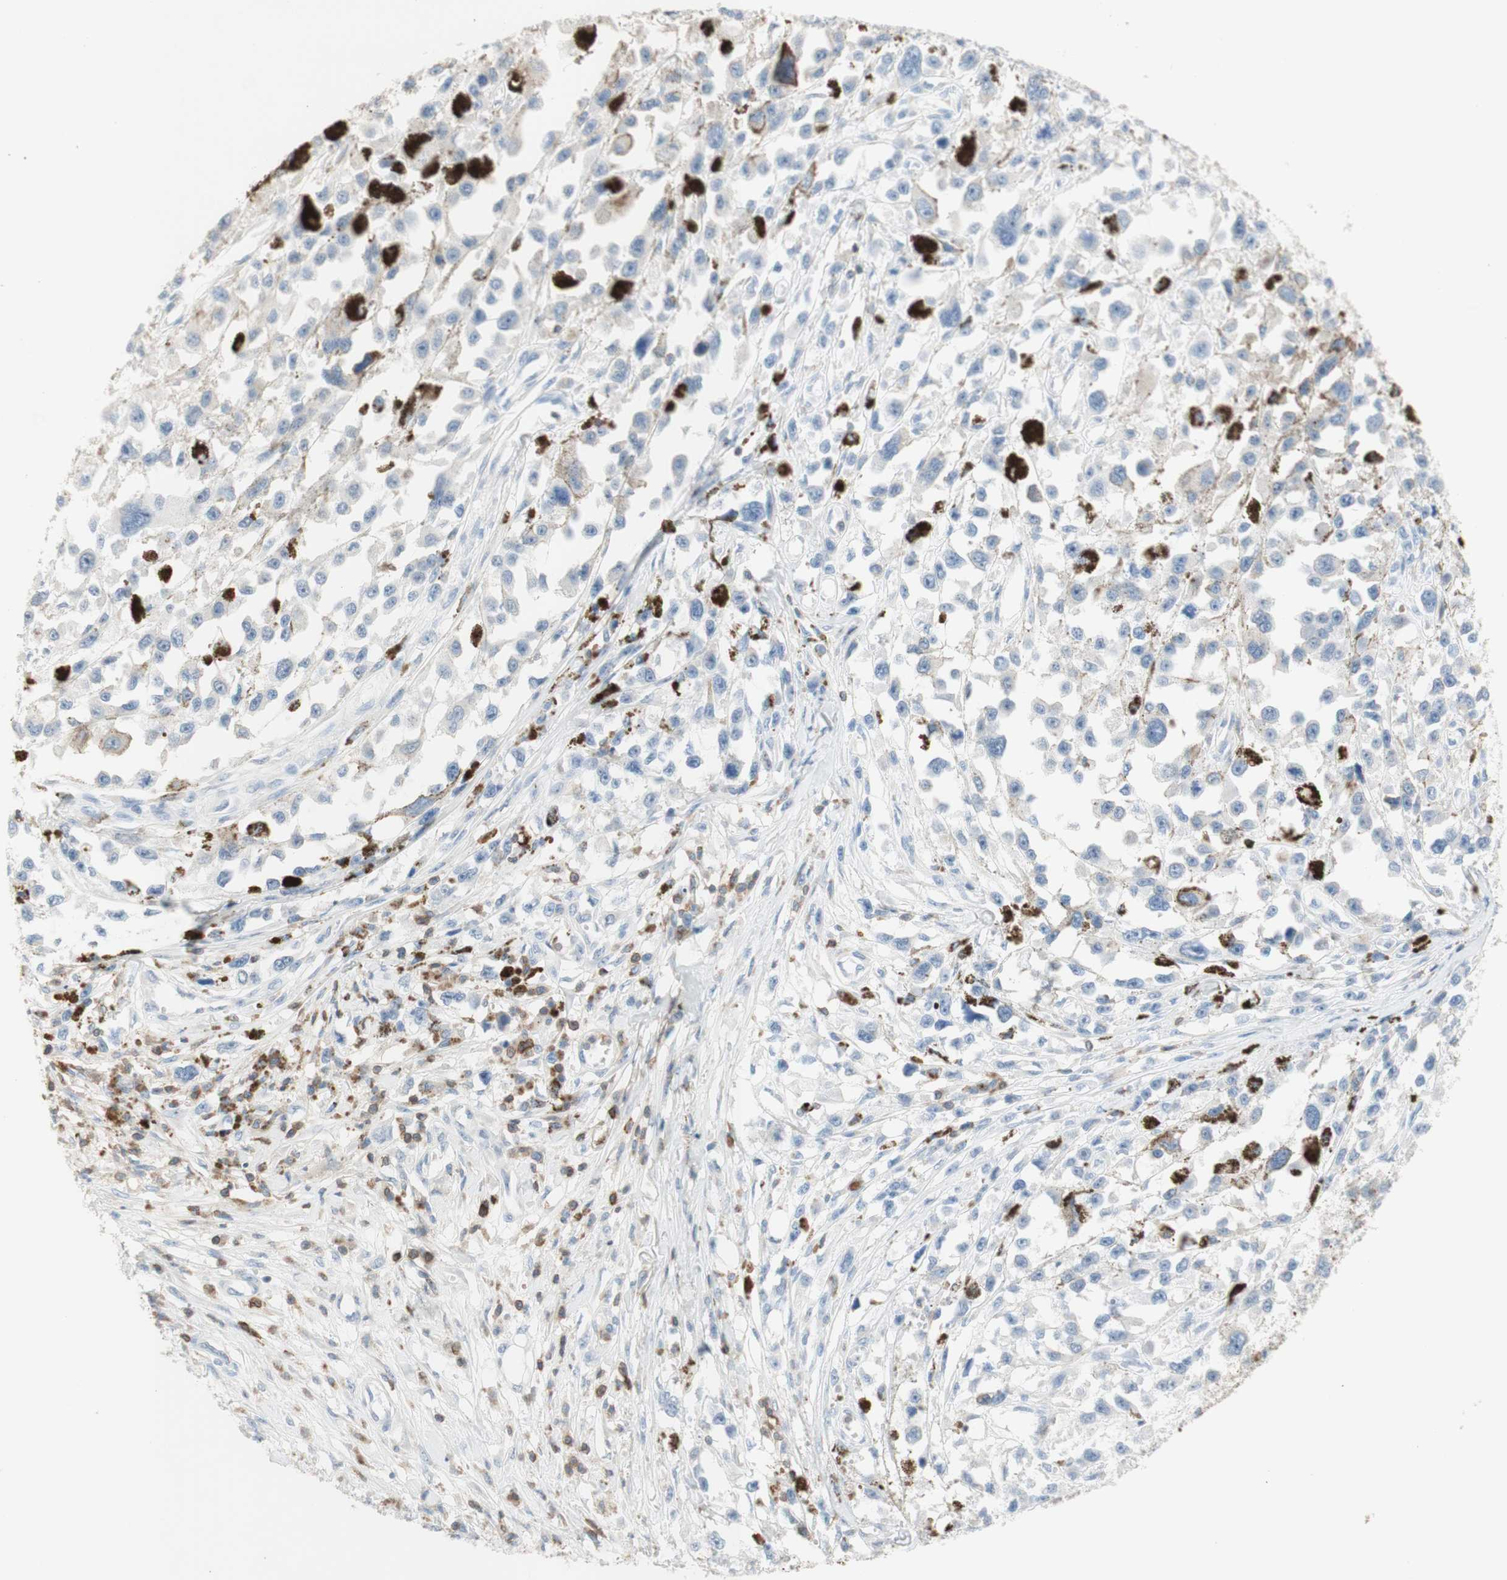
{"staining": {"intensity": "negative", "quantity": "none", "location": "none"}, "tissue": "melanoma", "cell_type": "Tumor cells", "image_type": "cancer", "snomed": [{"axis": "morphology", "description": "Malignant melanoma, Metastatic site"}, {"axis": "topography", "description": "Lymph node"}], "caption": "The histopathology image shows no staining of tumor cells in melanoma.", "gene": "SPINK6", "patient": {"sex": "male", "age": 59}}